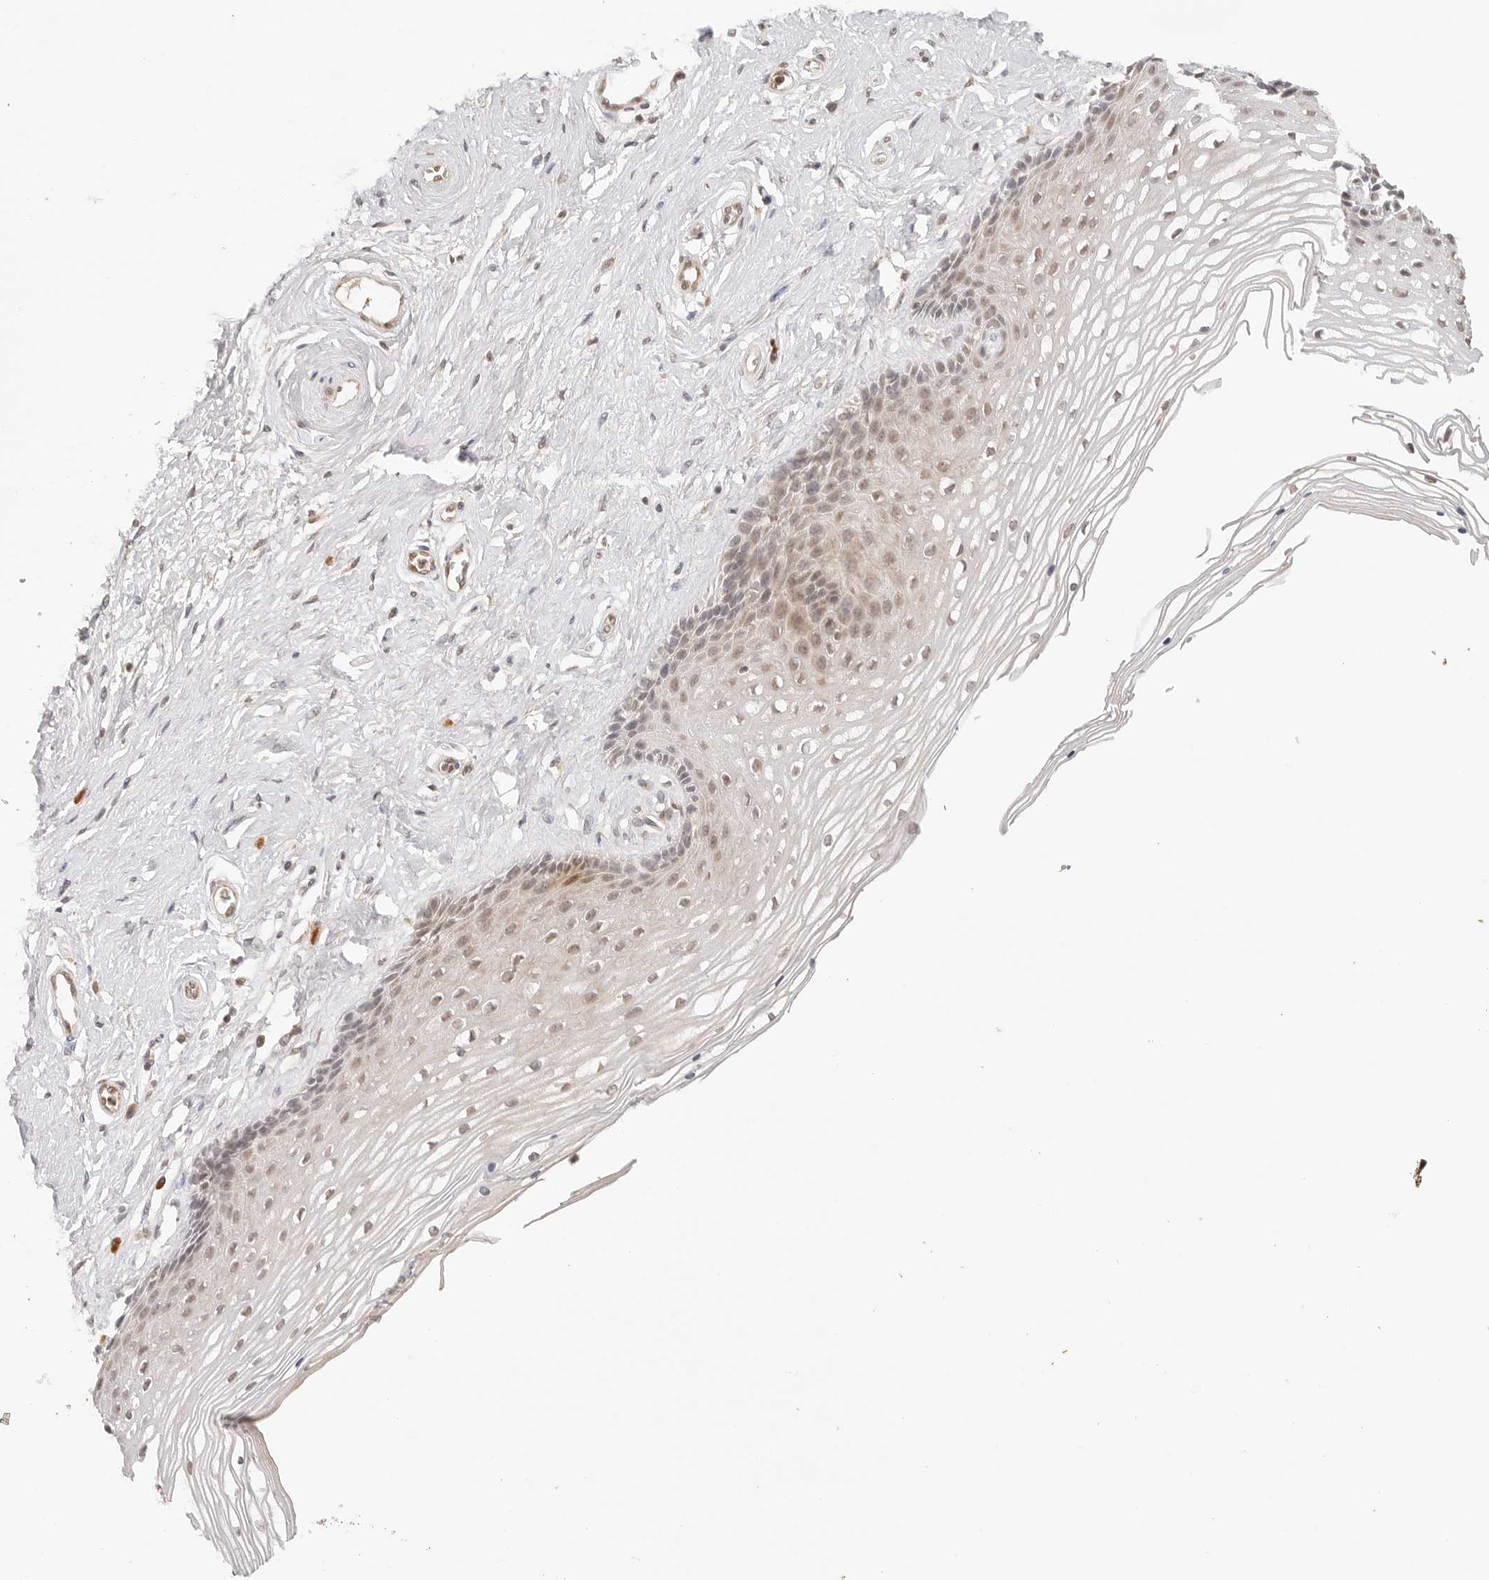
{"staining": {"intensity": "moderate", "quantity": ">75%", "location": "cytoplasmic/membranous,nuclear"}, "tissue": "vagina", "cell_type": "Squamous epithelial cells", "image_type": "normal", "snomed": [{"axis": "morphology", "description": "Normal tissue, NOS"}, {"axis": "topography", "description": "Vagina"}], "caption": "Immunohistochemistry (IHC) (DAB (3,3'-diaminobenzidine)) staining of benign vagina exhibits moderate cytoplasmic/membranous,nuclear protein positivity in about >75% of squamous epithelial cells. The staining was performed using DAB, with brown indicating positive protein expression. Nuclei are stained blue with hematoxylin.", "gene": "GPR34", "patient": {"sex": "female", "age": 46}}